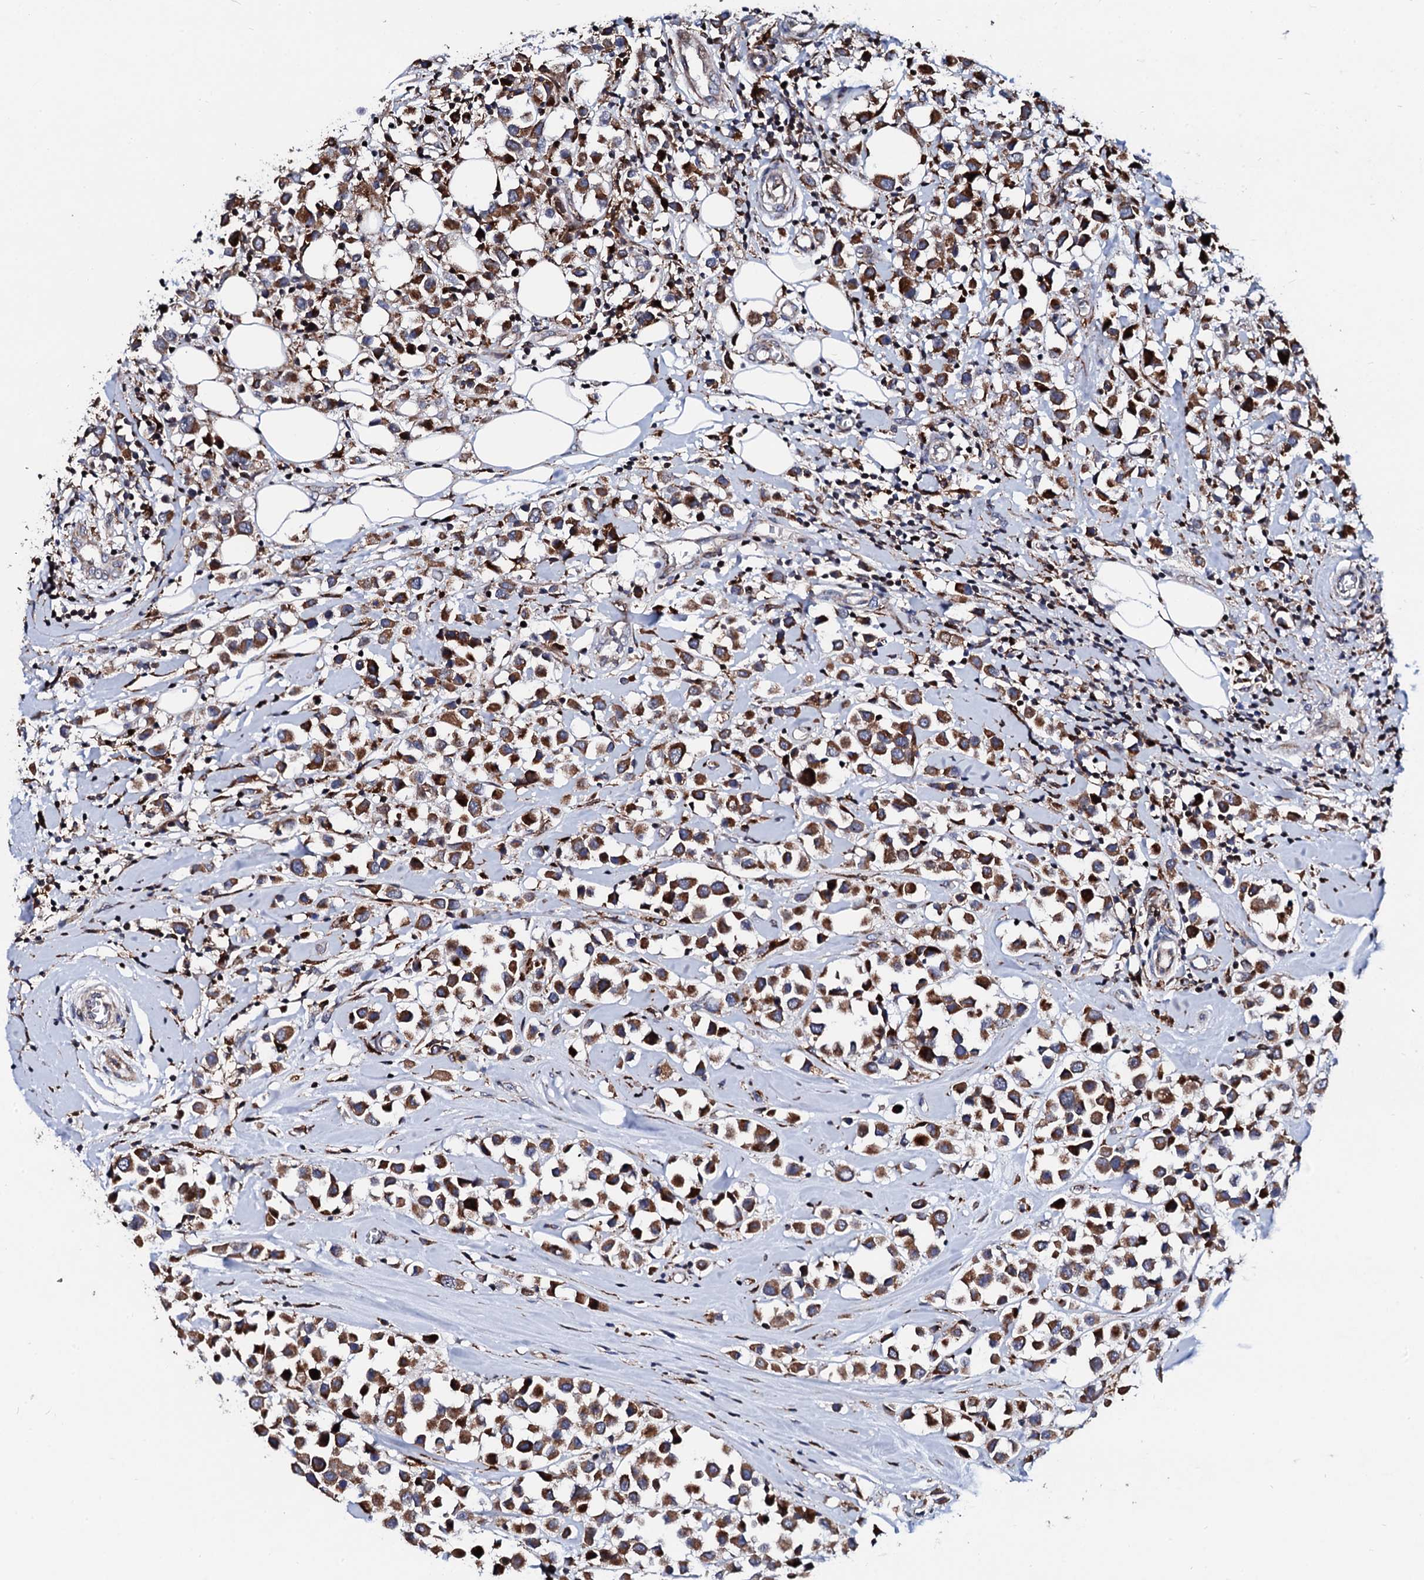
{"staining": {"intensity": "strong", "quantity": ">75%", "location": "cytoplasmic/membranous"}, "tissue": "breast cancer", "cell_type": "Tumor cells", "image_type": "cancer", "snomed": [{"axis": "morphology", "description": "Duct carcinoma"}, {"axis": "topography", "description": "Breast"}], "caption": "This micrograph reveals immunohistochemistry (IHC) staining of breast cancer (intraductal carcinoma), with high strong cytoplasmic/membranous expression in about >75% of tumor cells.", "gene": "TCIRG1", "patient": {"sex": "female", "age": 61}}